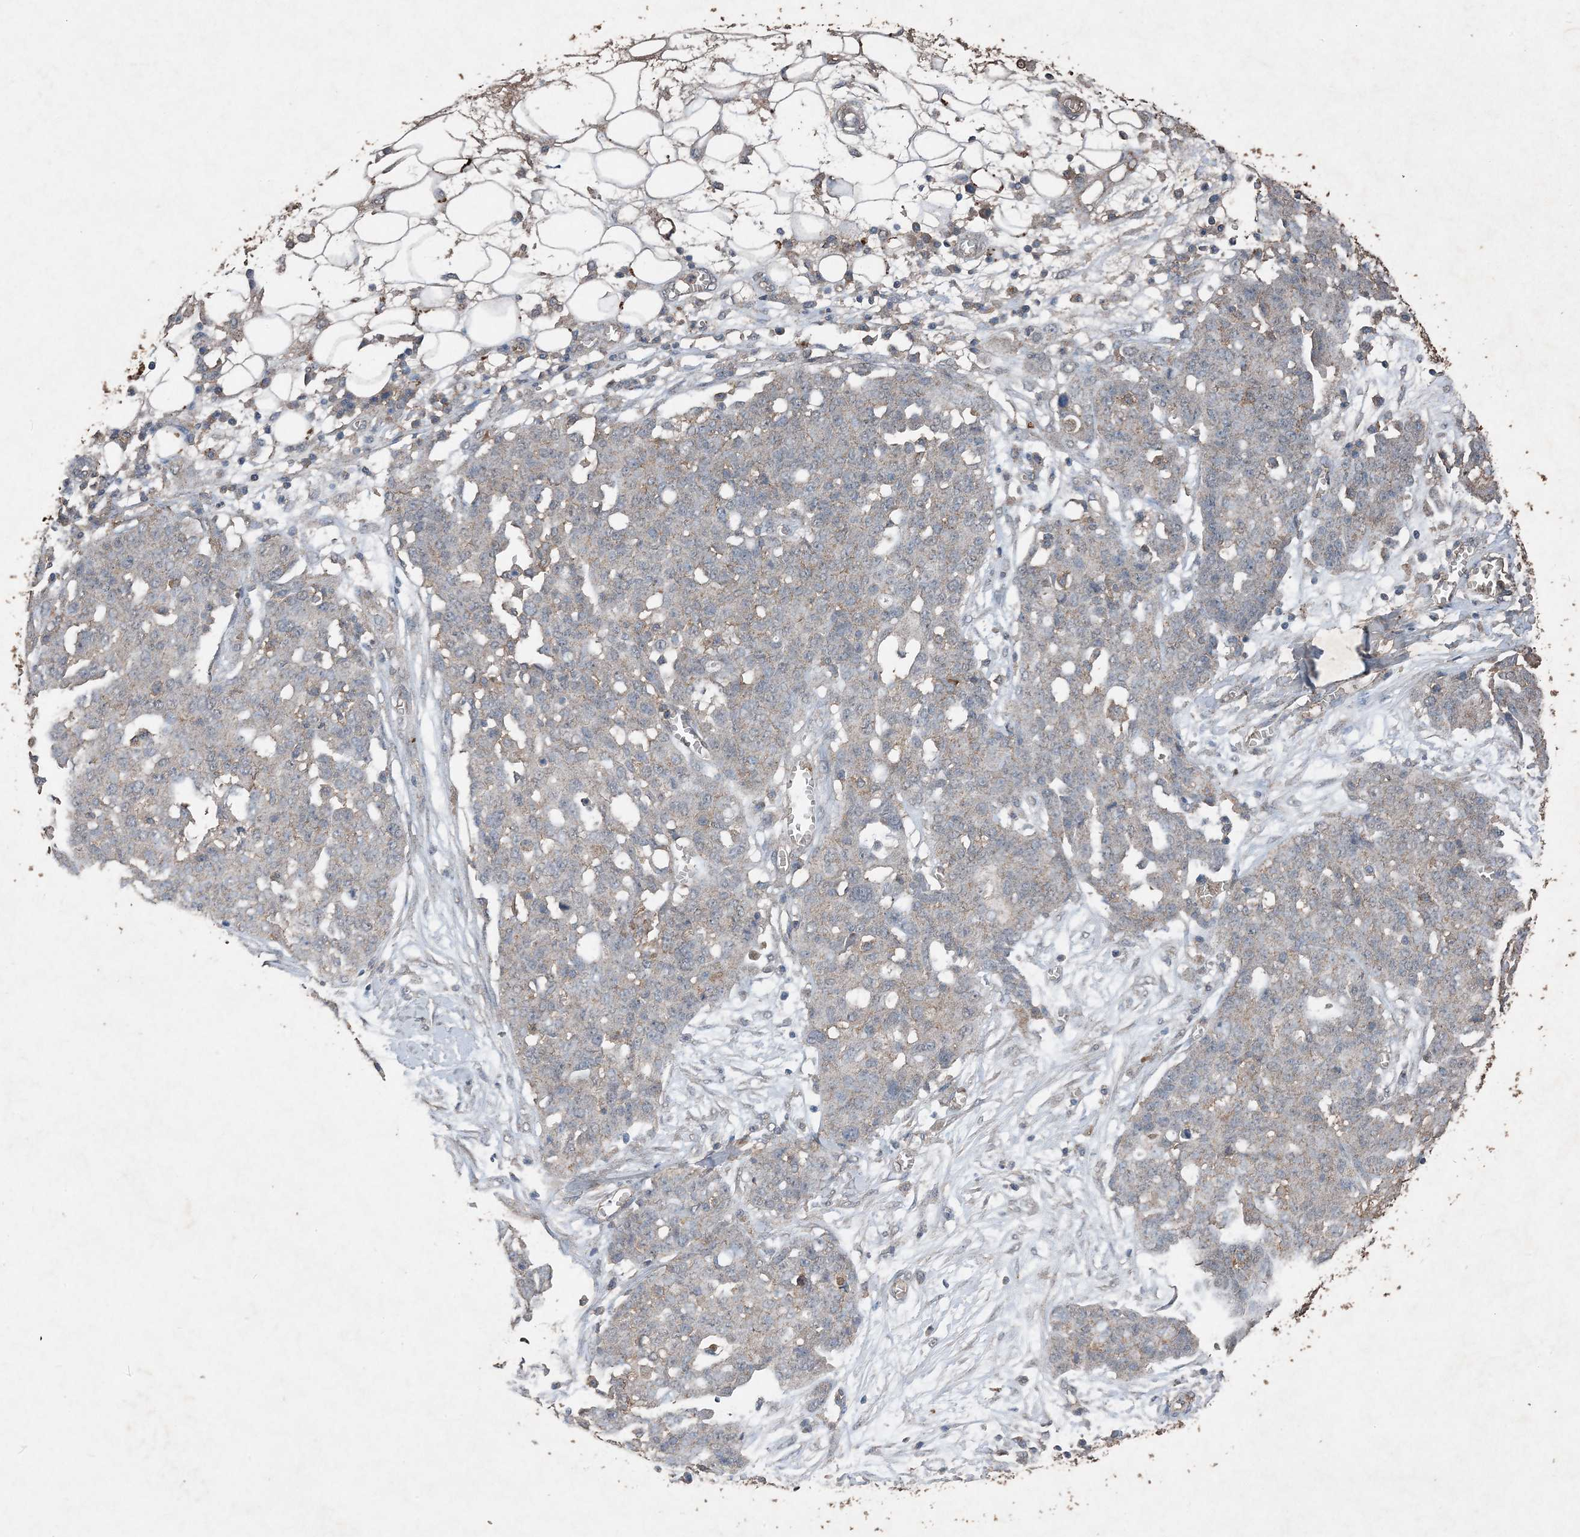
{"staining": {"intensity": "weak", "quantity": "<25%", "location": "cytoplasmic/membranous"}, "tissue": "ovarian cancer", "cell_type": "Tumor cells", "image_type": "cancer", "snomed": [{"axis": "morphology", "description": "Cystadenocarcinoma, serous, NOS"}, {"axis": "topography", "description": "Soft tissue"}, {"axis": "topography", "description": "Ovary"}], "caption": "The photomicrograph reveals no staining of tumor cells in ovarian cancer.", "gene": "FCN3", "patient": {"sex": "female", "age": 57}}